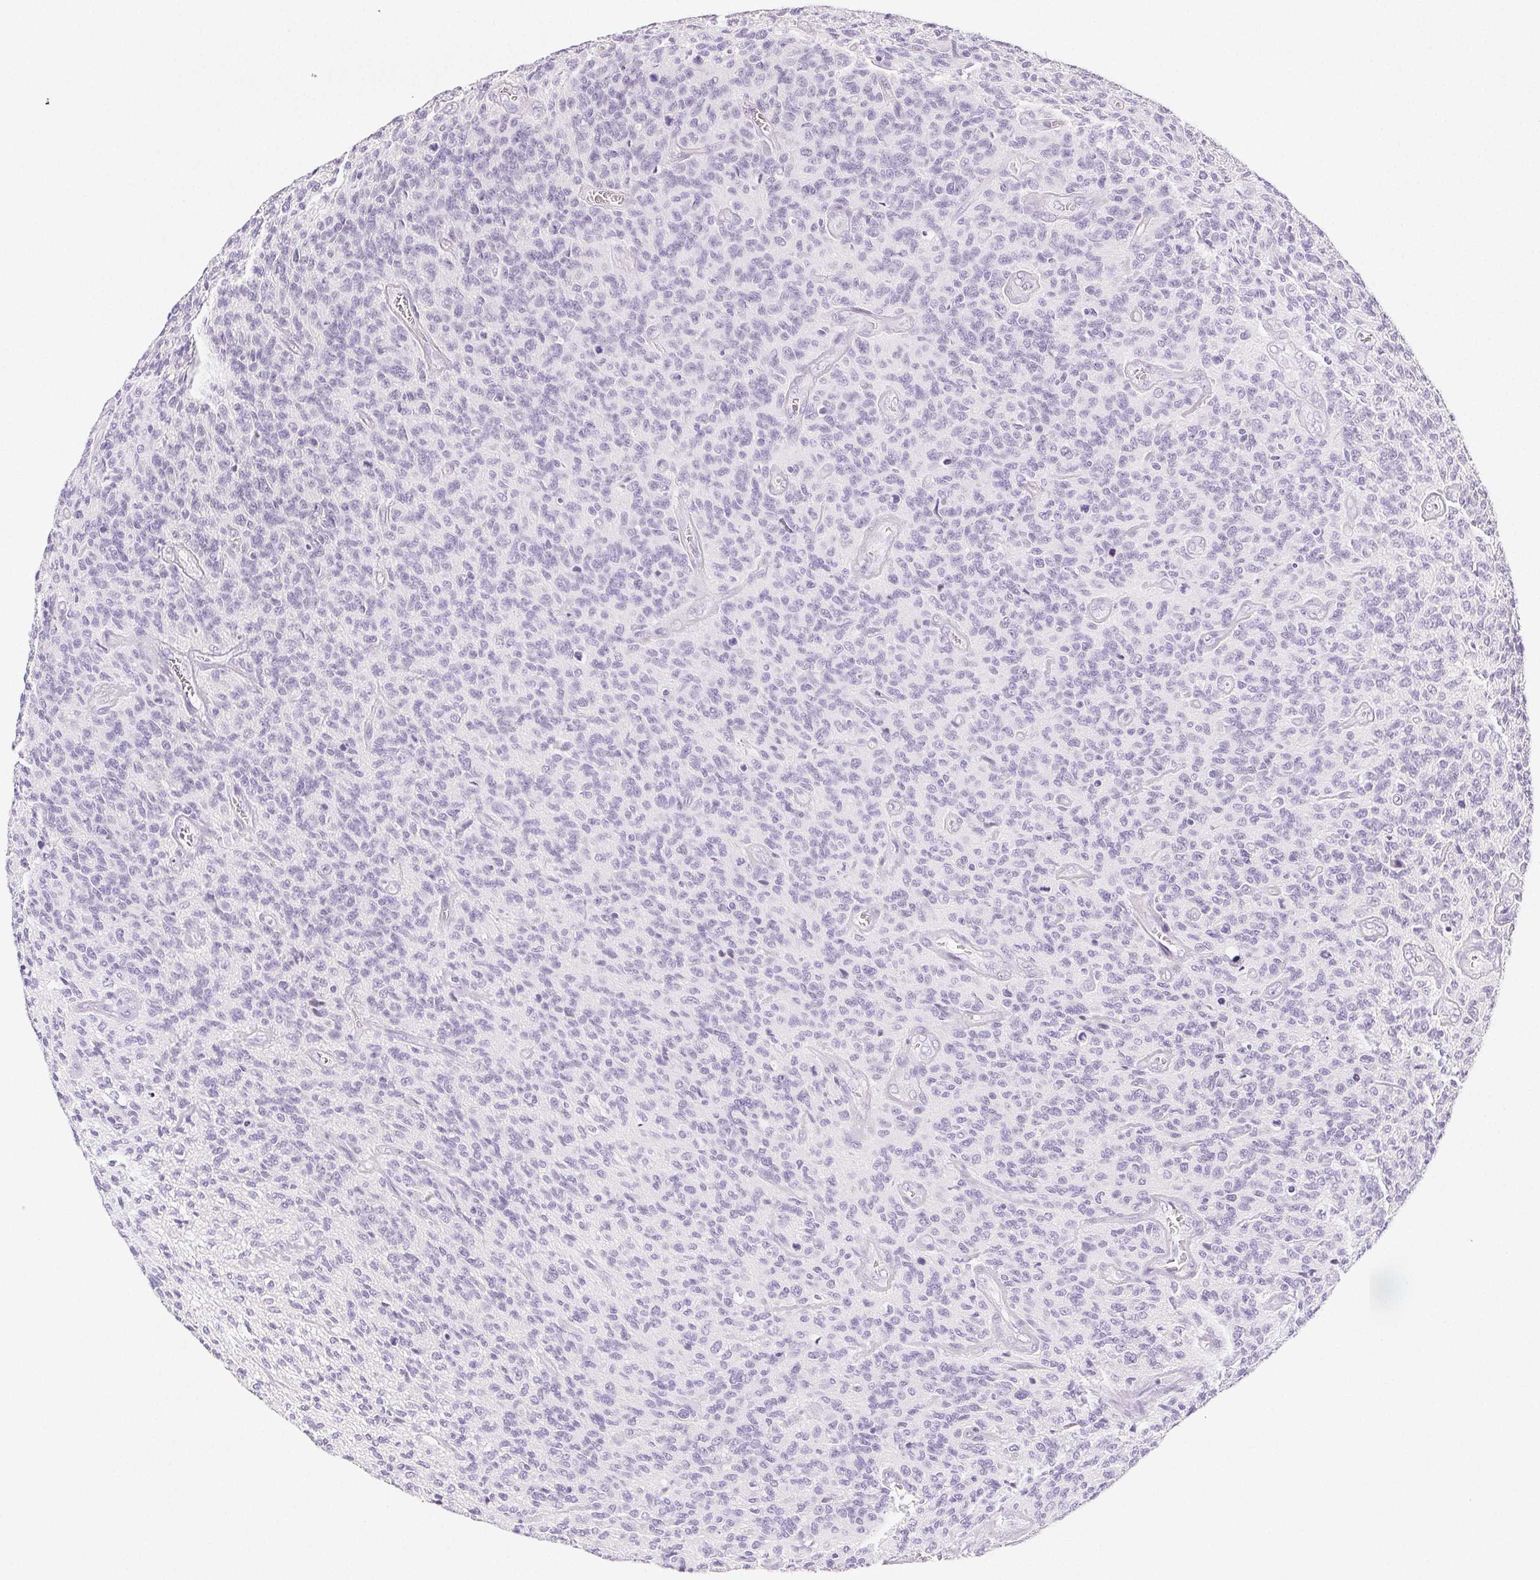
{"staining": {"intensity": "negative", "quantity": "none", "location": "none"}, "tissue": "glioma", "cell_type": "Tumor cells", "image_type": "cancer", "snomed": [{"axis": "morphology", "description": "Glioma, malignant, High grade"}, {"axis": "topography", "description": "Brain"}], "caption": "This histopathology image is of malignant high-grade glioma stained with immunohistochemistry to label a protein in brown with the nuclei are counter-stained blue. There is no expression in tumor cells.", "gene": "BEND2", "patient": {"sex": "male", "age": 76}}